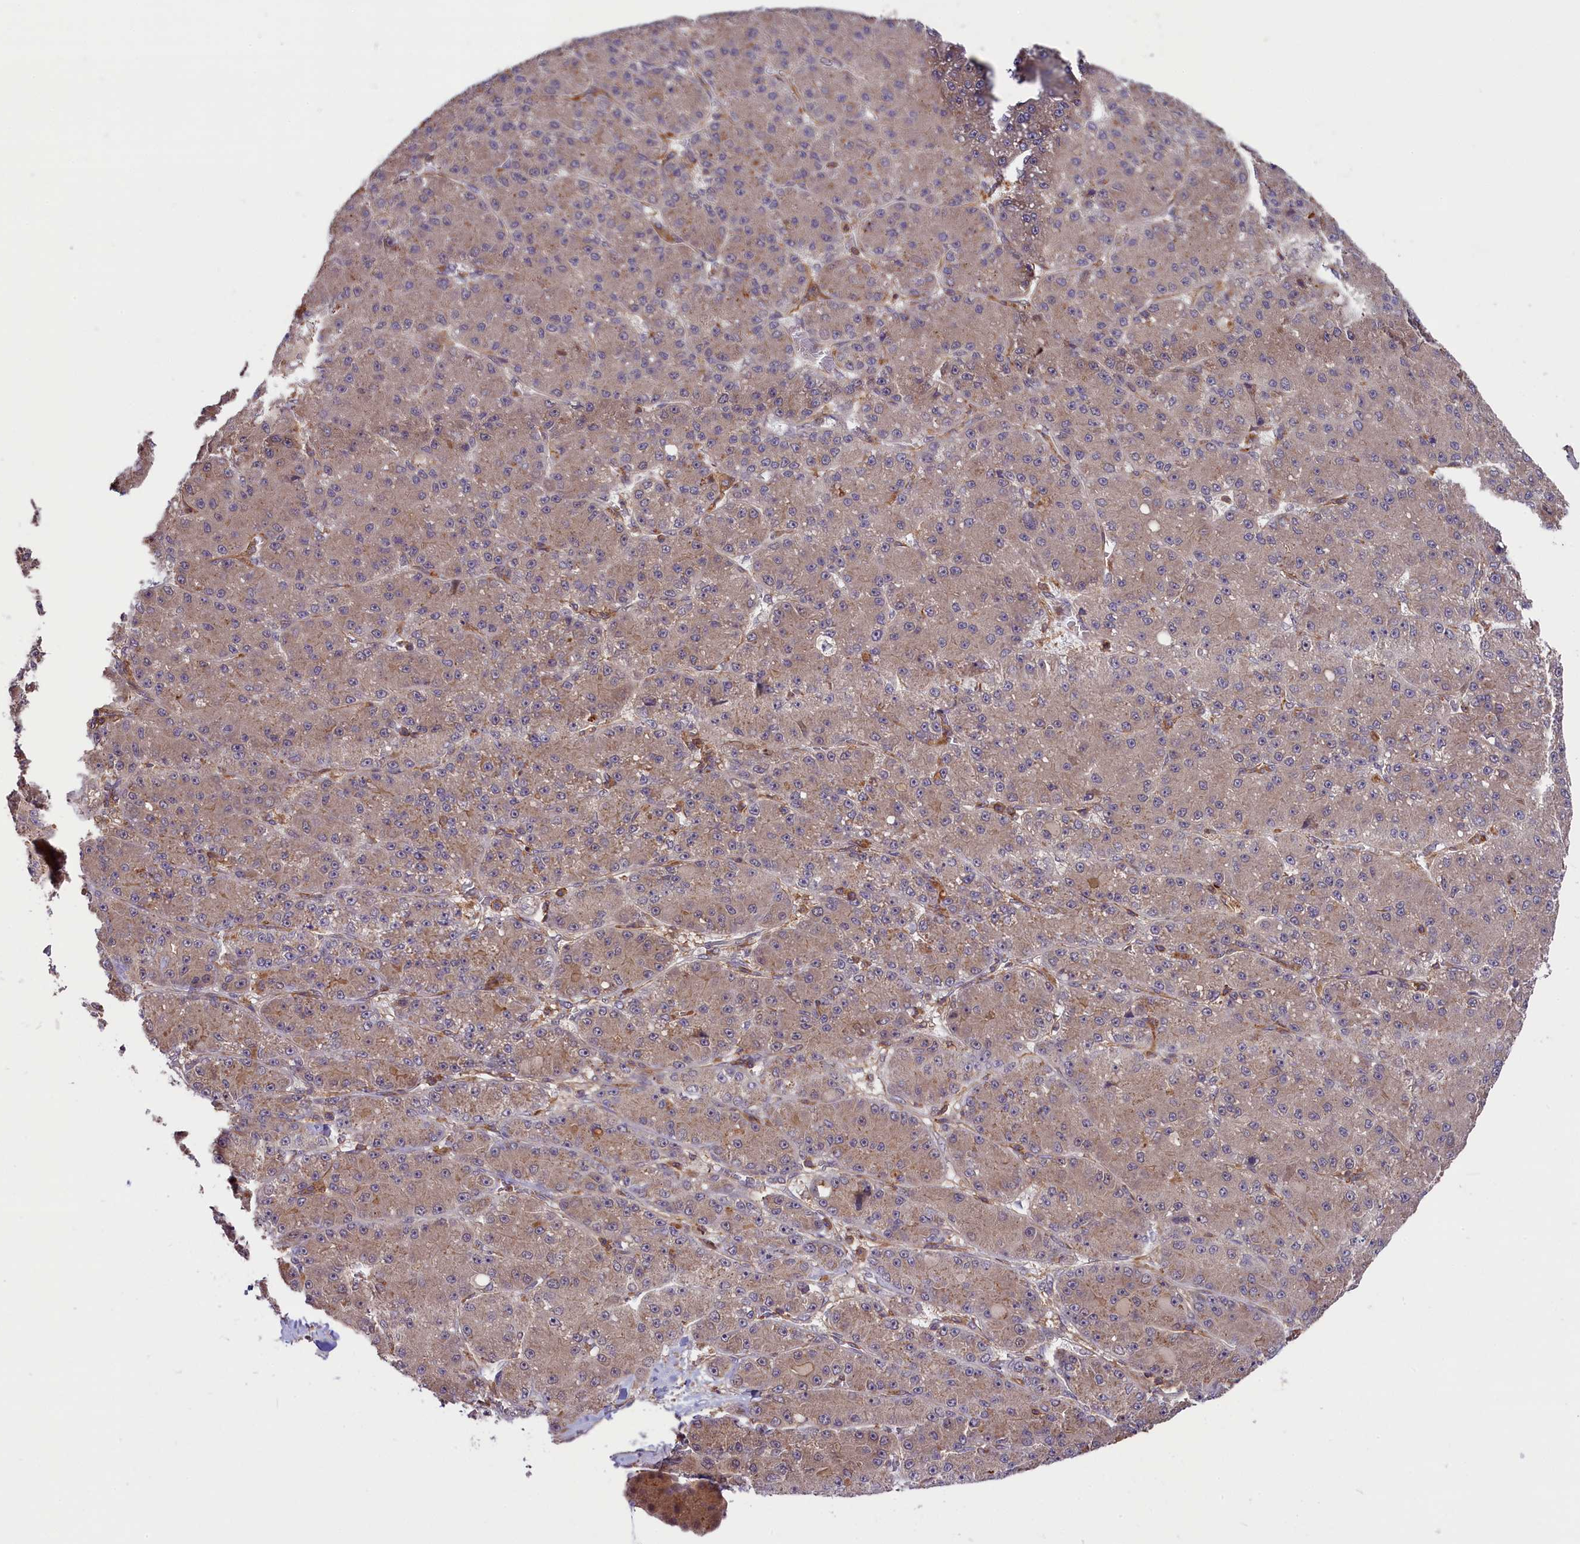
{"staining": {"intensity": "weak", "quantity": ">75%", "location": "cytoplasmic/membranous"}, "tissue": "liver cancer", "cell_type": "Tumor cells", "image_type": "cancer", "snomed": [{"axis": "morphology", "description": "Carcinoma, Hepatocellular, NOS"}, {"axis": "topography", "description": "Liver"}], "caption": "IHC histopathology image of neoplastic tissue: hepatocellular carcinoma (liver) stained using immunohistochemistry (IHC) displays low levels of weak protein expression localized specifically in the cytoplasmic/membranous of tumor cells, appearing as a cytoplasmic/membranous brown color.", "gene": "SKIDA1", "patient": {"sex": "male", "age": 67}}